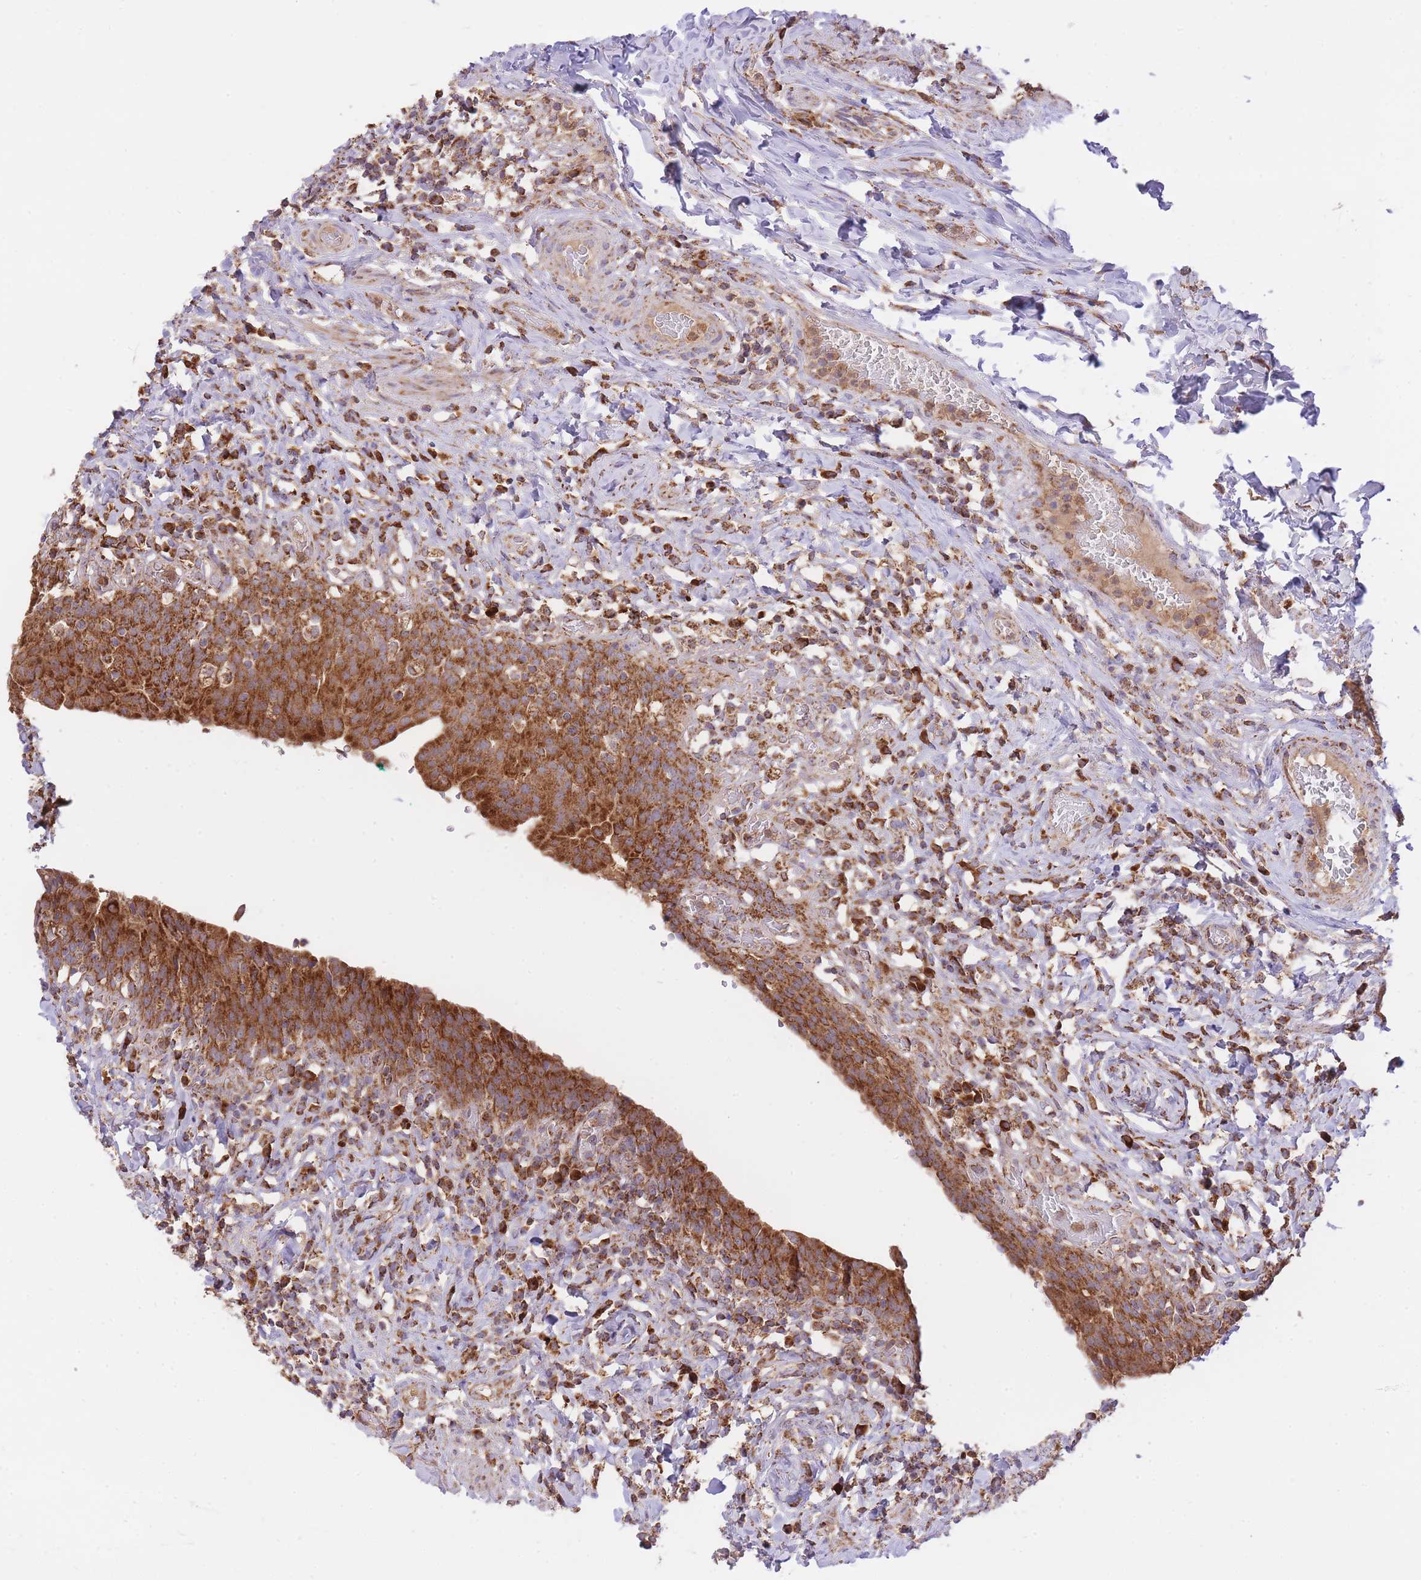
{"staining": {"intensity": "strong", "quantity": ">75%", "location": "cytoplasmic/membranous"}, "tissue": "urinary bladder", "cell_type": "Urothelial cells", "image_type": "normal", "snomed": [{"axis": "morphology", "description": "Normal tissue, NOS"}, {"axis": "morphology", "description": "Inflammation, NOS"}, {"axis": "topography", "description": "Urinary bladder"}], "caption": "The micrograph displays a brown stain indicating the presence of a protein in the cytoplasmic/membranous of urothelial cells in urinary bladder. The protein of interest is stained brown, and the nuclei are stained in blue (DAB IHC with brightfield microscopy, high magnification).", "gene": "PREP", "patient": {"sex": "male", "age": 64}}